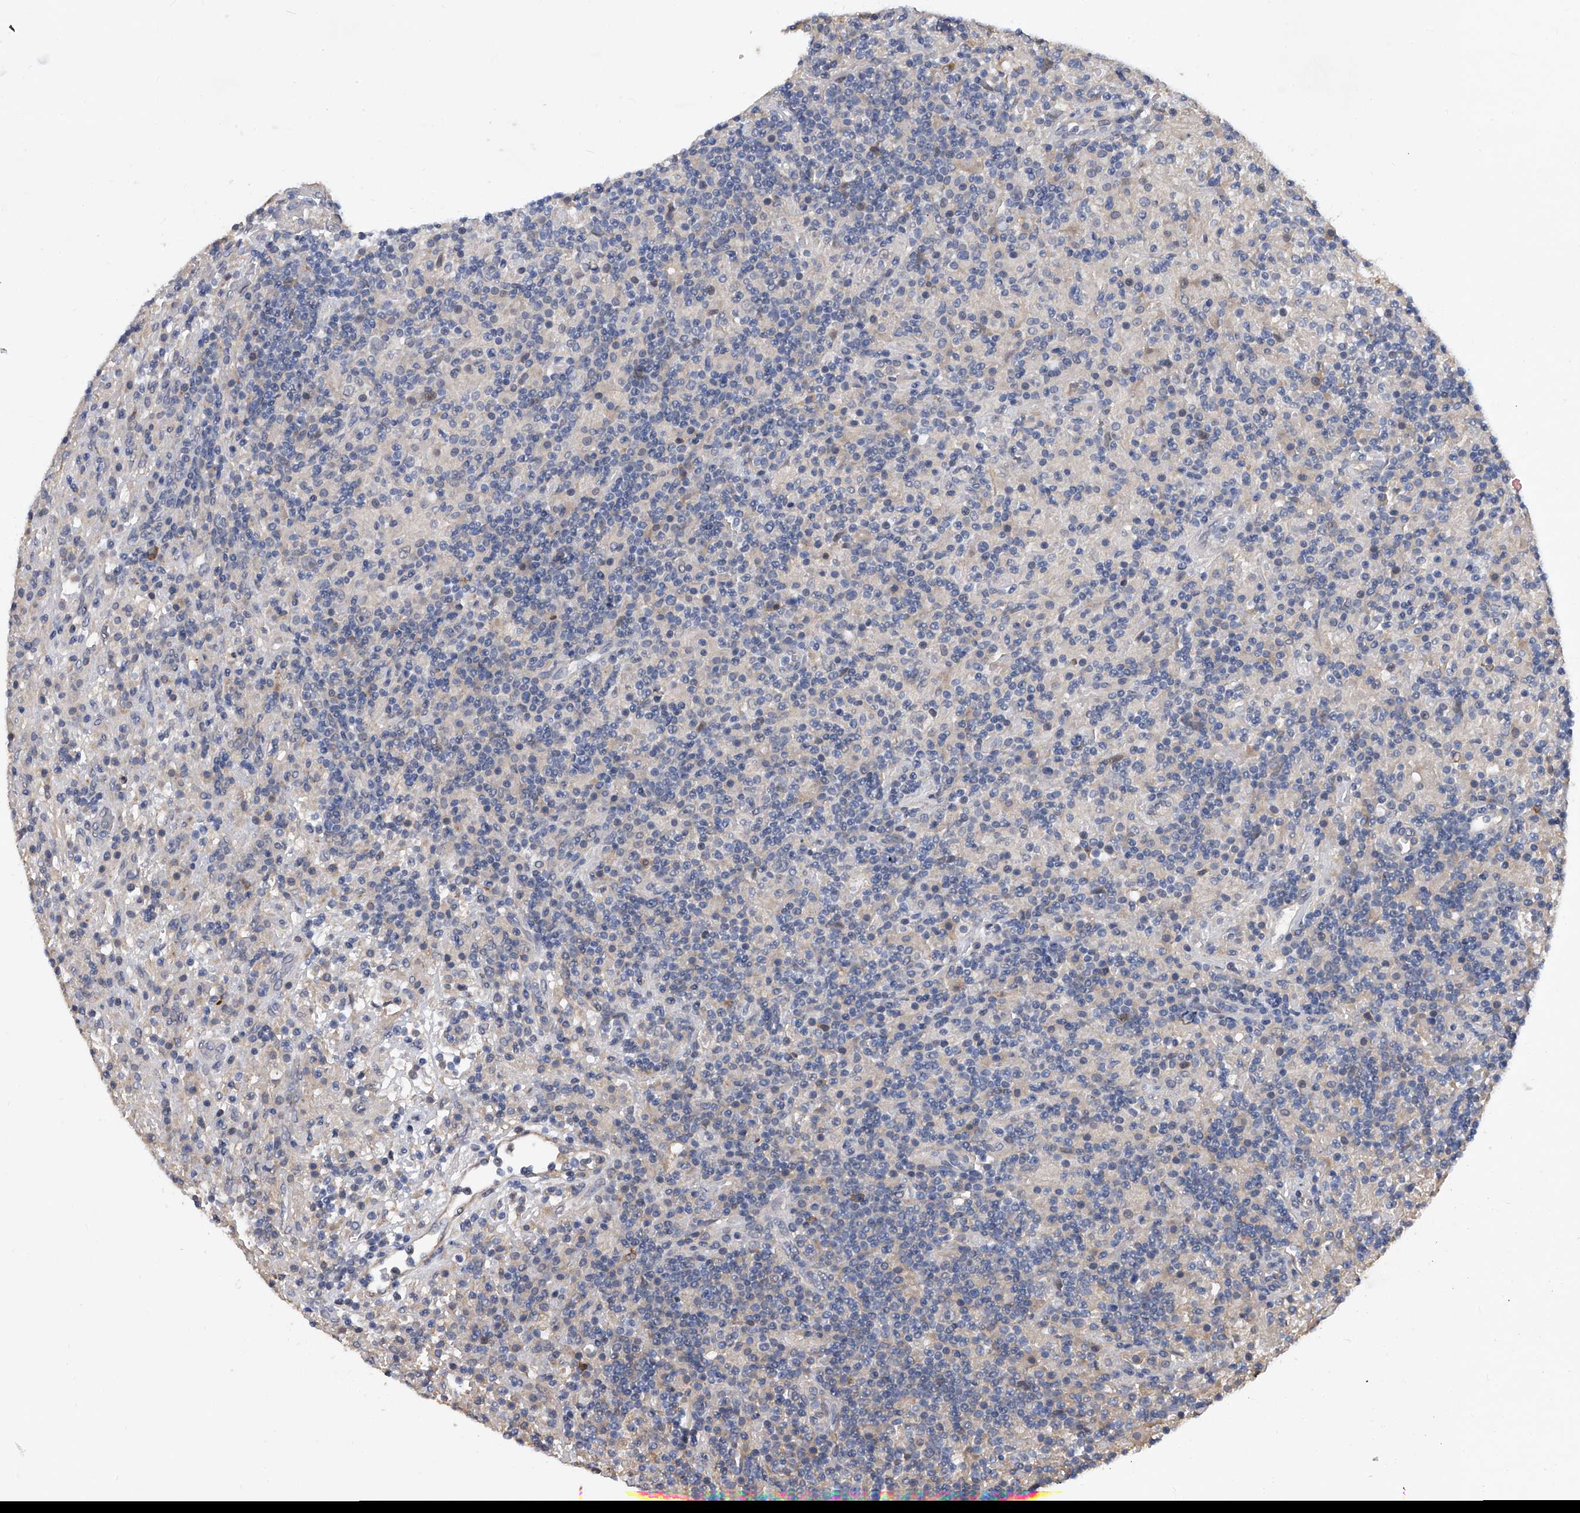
{"staining": {"intensity": "negative", "quantity": "none", "location": "none"}, "tissue": "lymphoma", "cell_type": "Tumor cells", "image_type": "cancer", "snomed": [{"axis": "morphology", "description": "Hodgkin's disease, NOS"}, {"axis": "topography", "description": "Lymph node"}], "caption": "Human lymphoma stained for a protein using immunohistochemistry (IHC) displays no staining in tumor cells.", "gene": "ZNF25", "patient": {"sex": "male", "age": 70}}